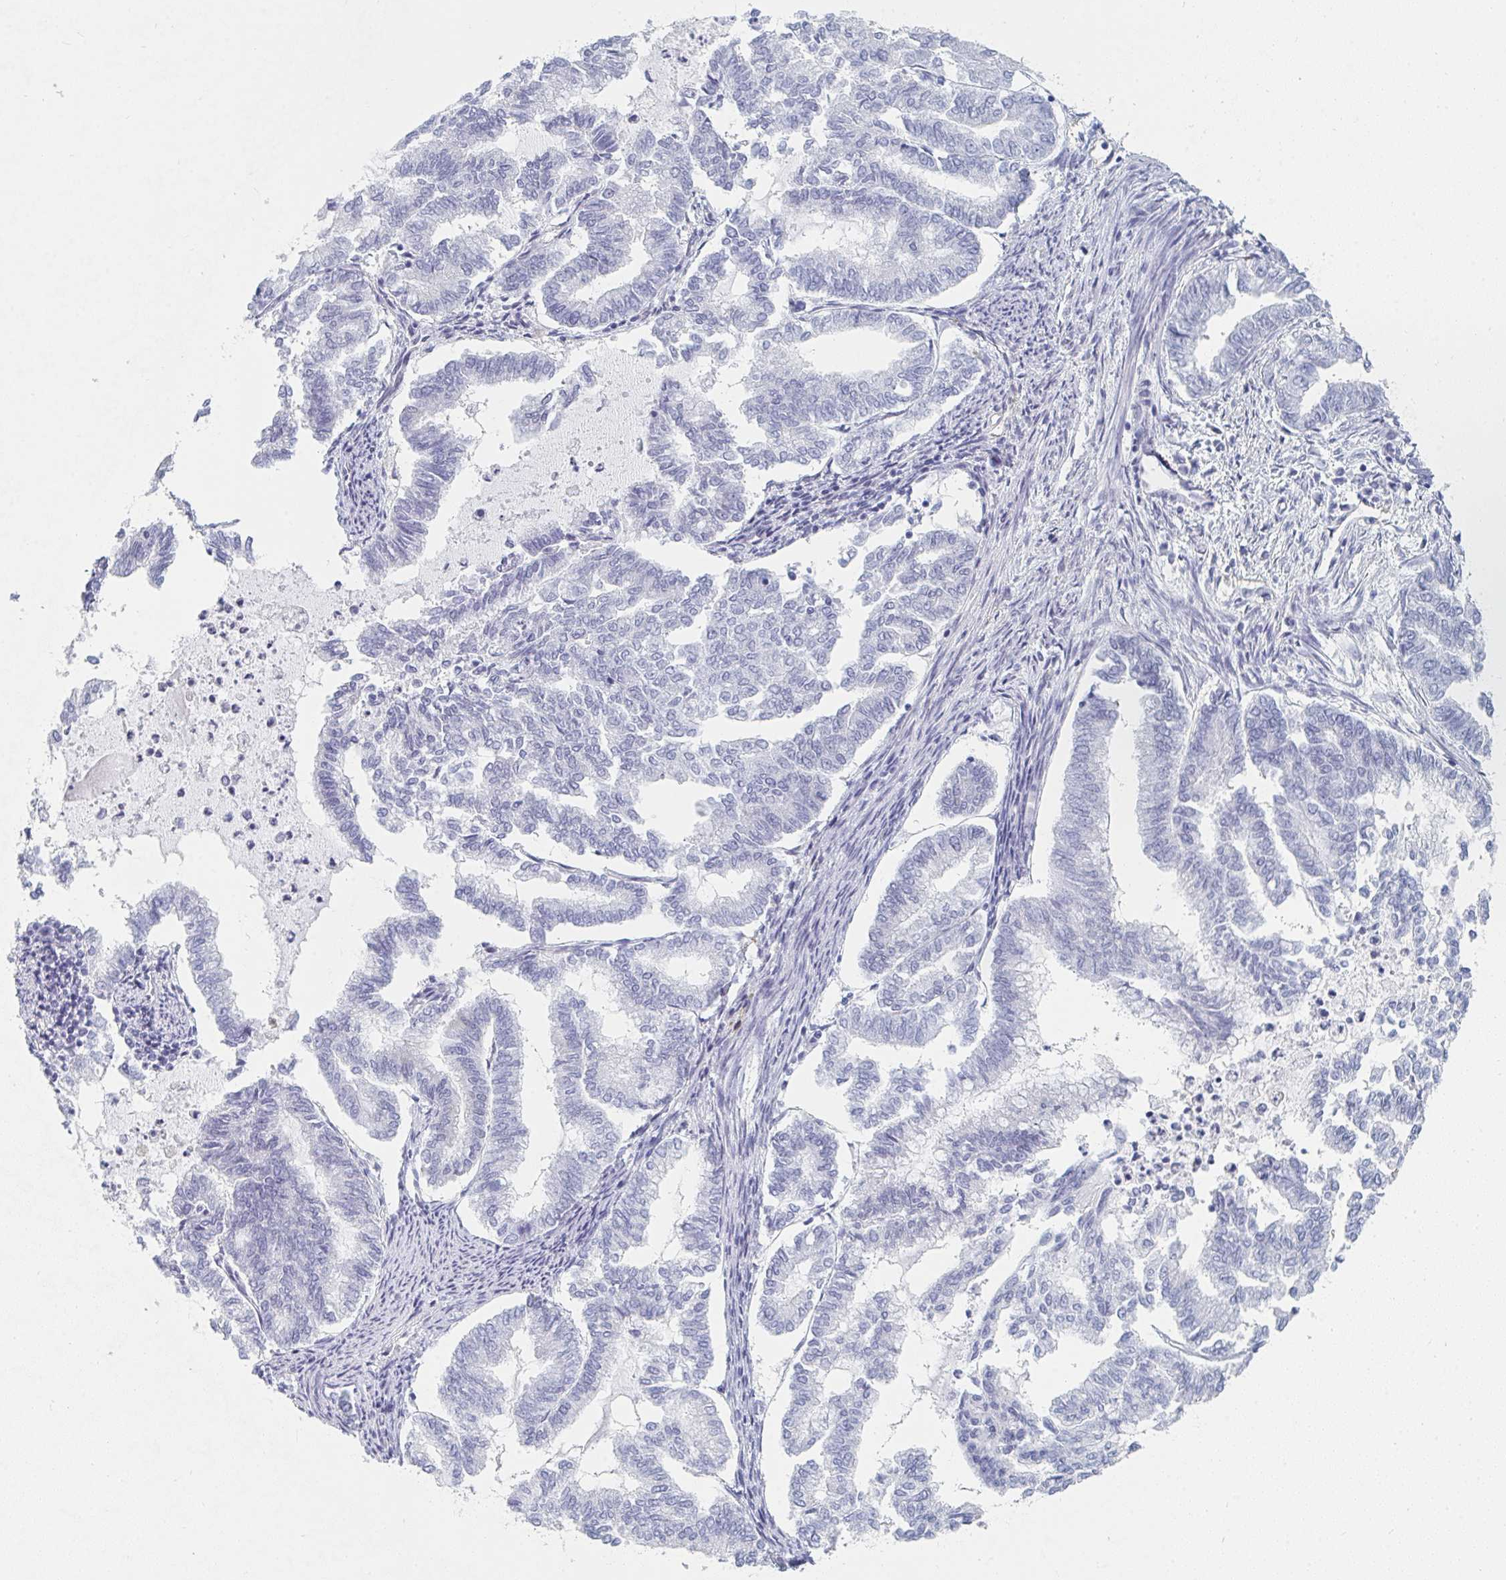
{"staining": {"intensity": "negative", "quantity": "none", "location": "none"}, "tissue": "endometrial cancer", "cell_type": "Tumor cells", "image_type": "cancer", "snomed": [{"axis": "morphology", "description": "Adenocarcinoma, NOS"}, {"axis": "topography", "description": "Endometrium"}], "caption": "Immunohistochemistry of endometrial cancer demonstrates no positivity in tumor cells.", "gene": "DAB2", "patient": {"sex": "female", "age": 79}}